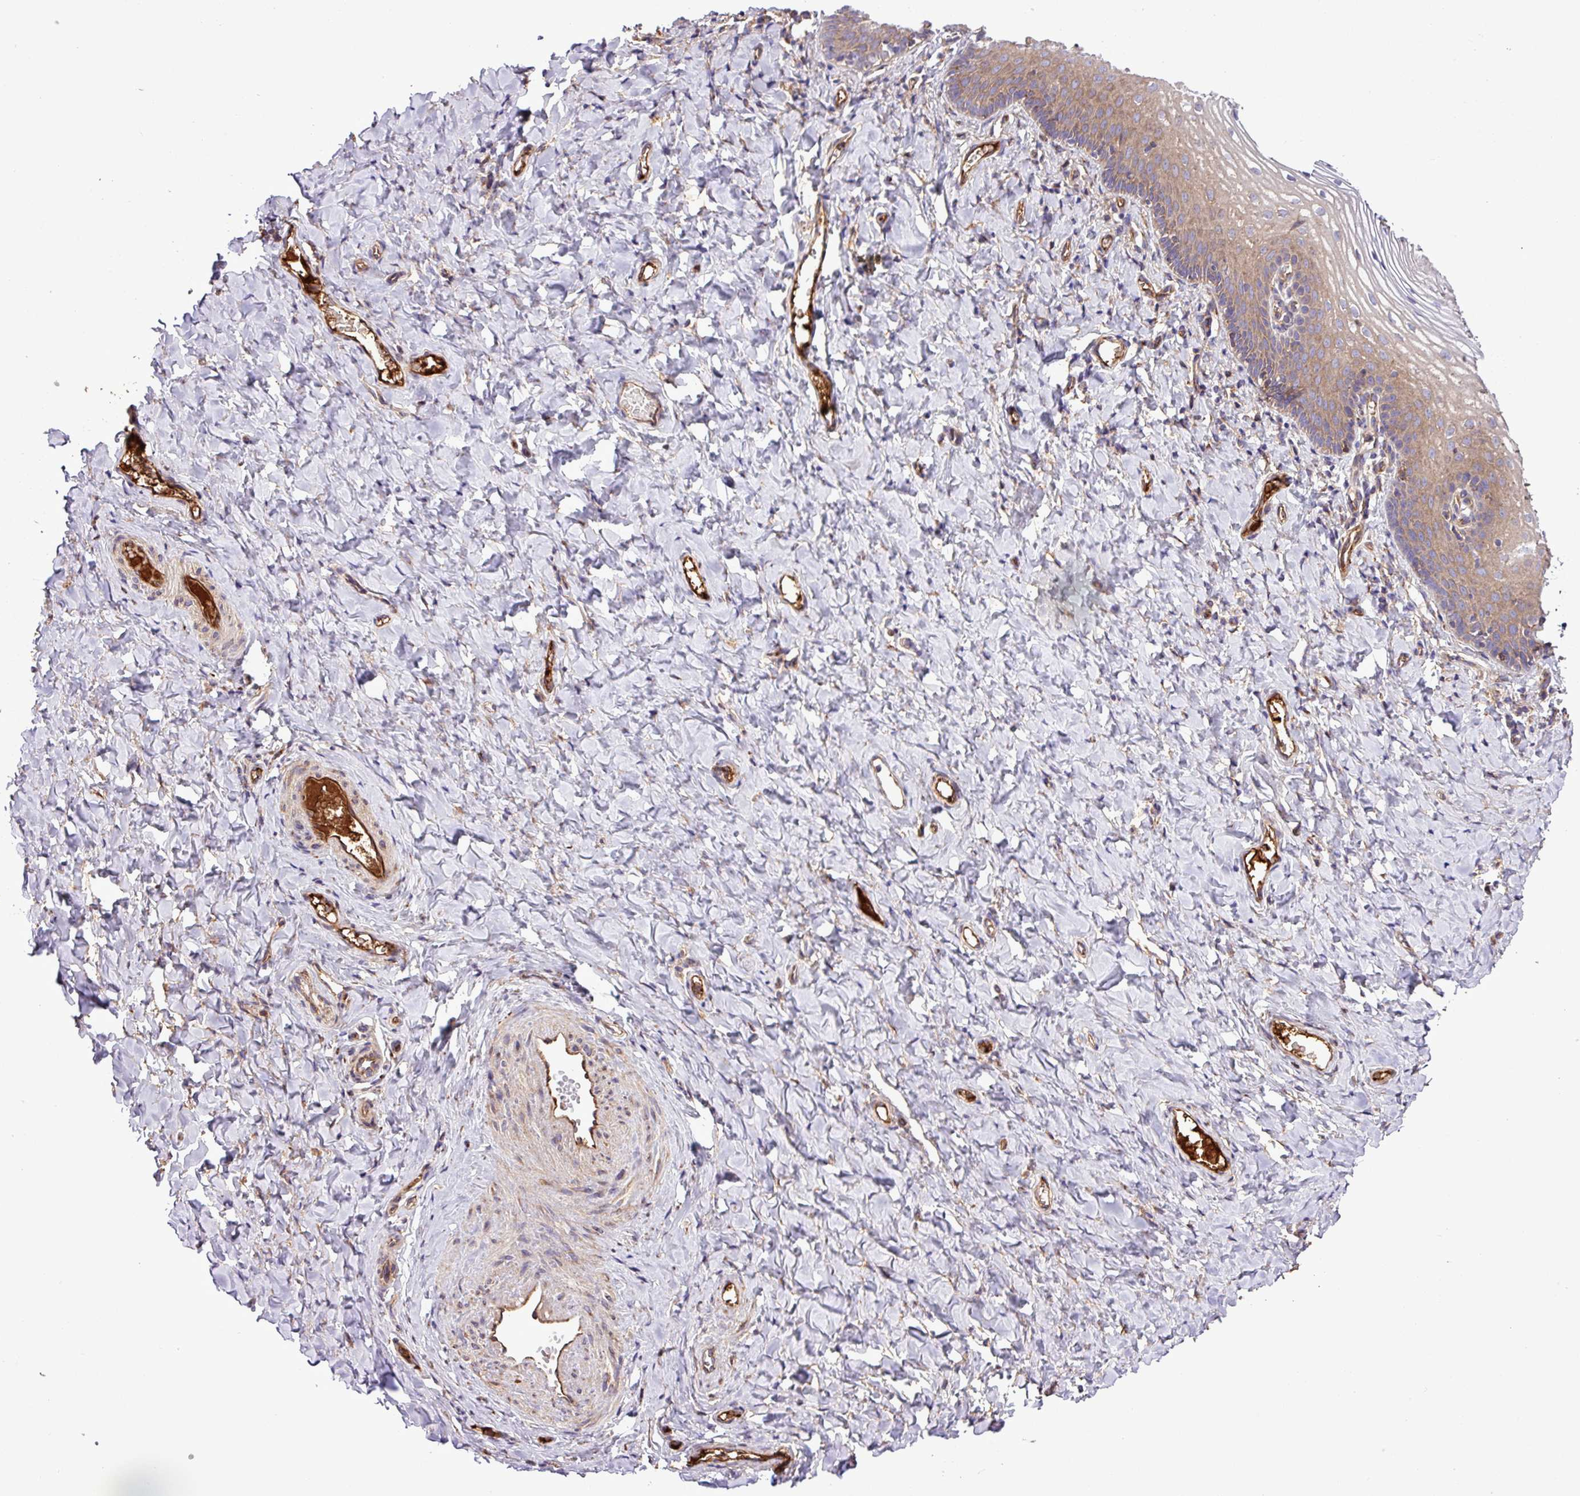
{"staining": {"intensity": "moderate", "quantity": "25%-75%", "location": "cytoplasmic/membranous"}, "tissue": "vagina", "cell_type": "Squamous epithelial cells", "image_type": "normal", "snomed": [{"axis": "morphology", "description": "Normal tissue, NOS"}, {"axis": "topography", "description": "Vagina"}], "caption": "Squamous epithelial cells reveal moderate cytoplasmic/membranous staining in approximately 25%-75% of cells in normal vagina.", "gene": "CWH43", "patient": {"sex": "female", "age": 60}}